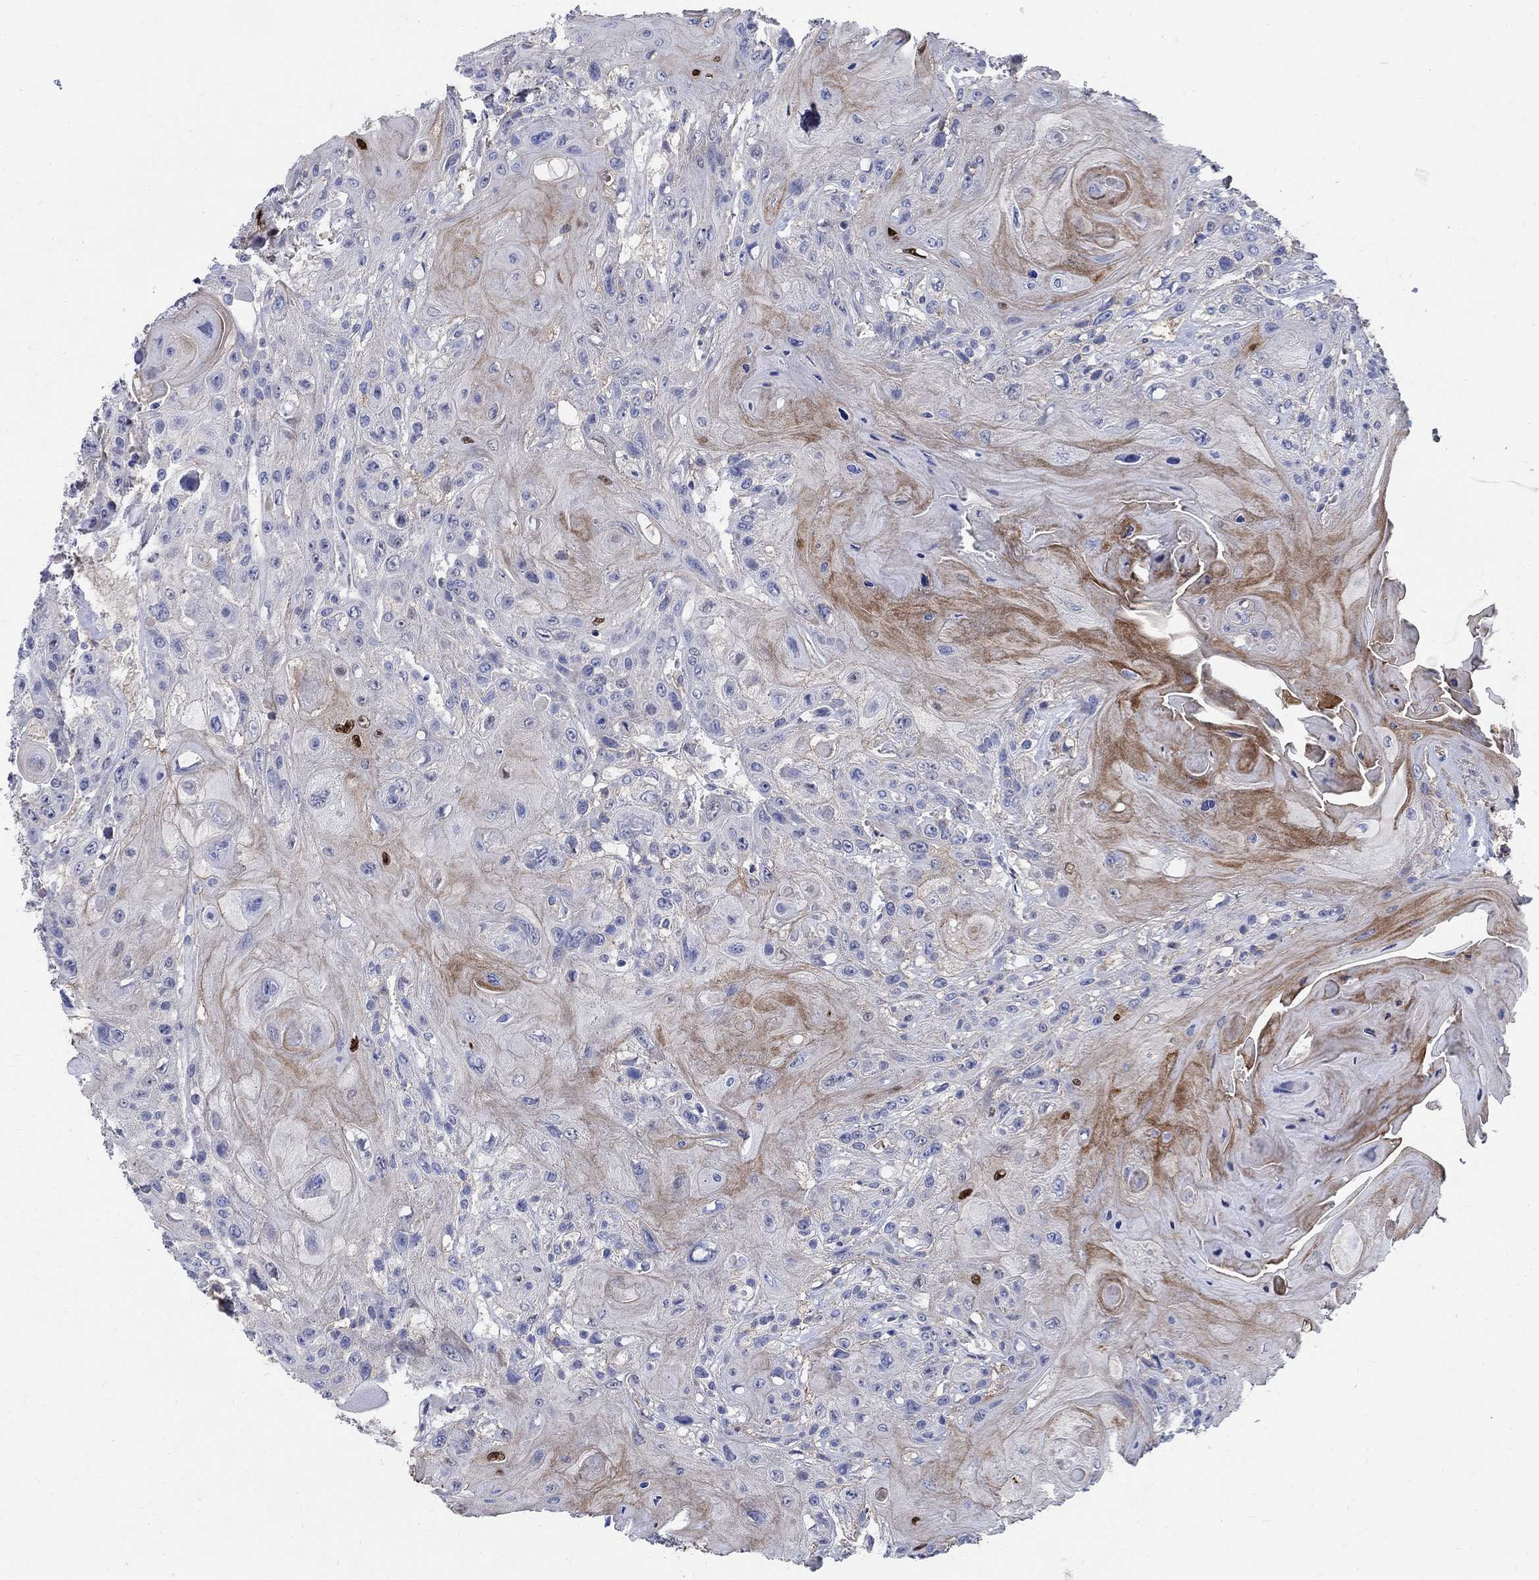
{"staining": {"intensity": "weak", "quantity": "<25%", "location": "cytoplasmic/membranous"}, "tissue": "head and neck cancer", "cell_type": "Tumor cells", "image_type": "cancer", "snomed": [{"axis": "morphology", "description": "Squamous cell carcinoma, NOS"}, {"axis": "topography", "description": "Head-Neck"}], "caption": "A photomicrograph of human head and neck cancer (squamous cell carcinoma) is negative for staining in tumor cells.", "gene": "SOX2", "patient": {"sex": "female", "age": 59}}